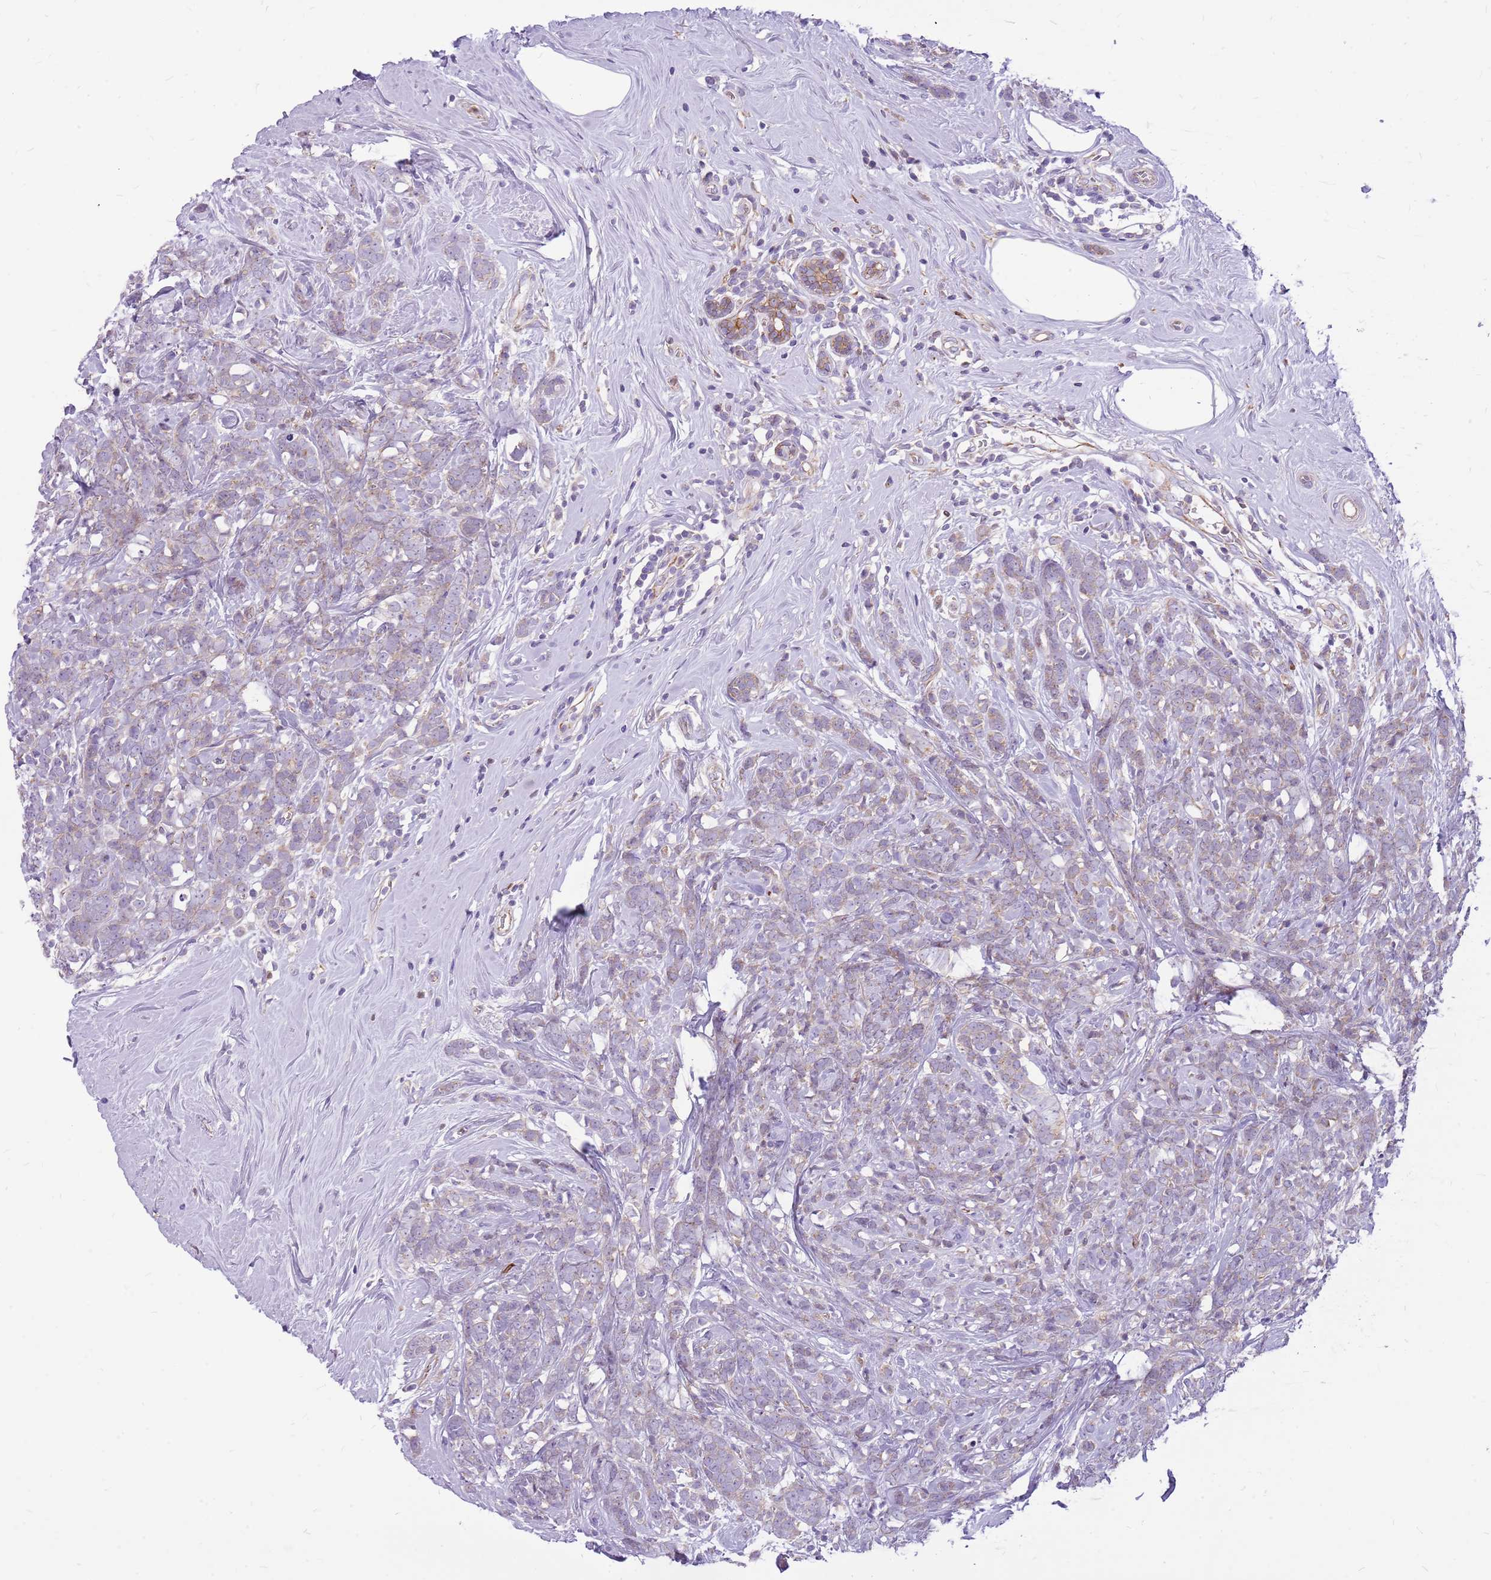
{"staining": {"intensity": "weak", "quantity": "<25%", "location": "cytoplasmic/membranous"}, "tissue": "breast cancer", "cell_type": "Tumor cells", "image_type": "cancer", "snomed": [{"axis": "morphology", "description": "Lobular carcinoma"}, {"axis": "topography", "description": "Breast"}], "caption": "The image exhibits no significant staining in tumor cells of breast cancer.", "gene": "WDR90", "patient": {"sex": "female", "age": 58}}